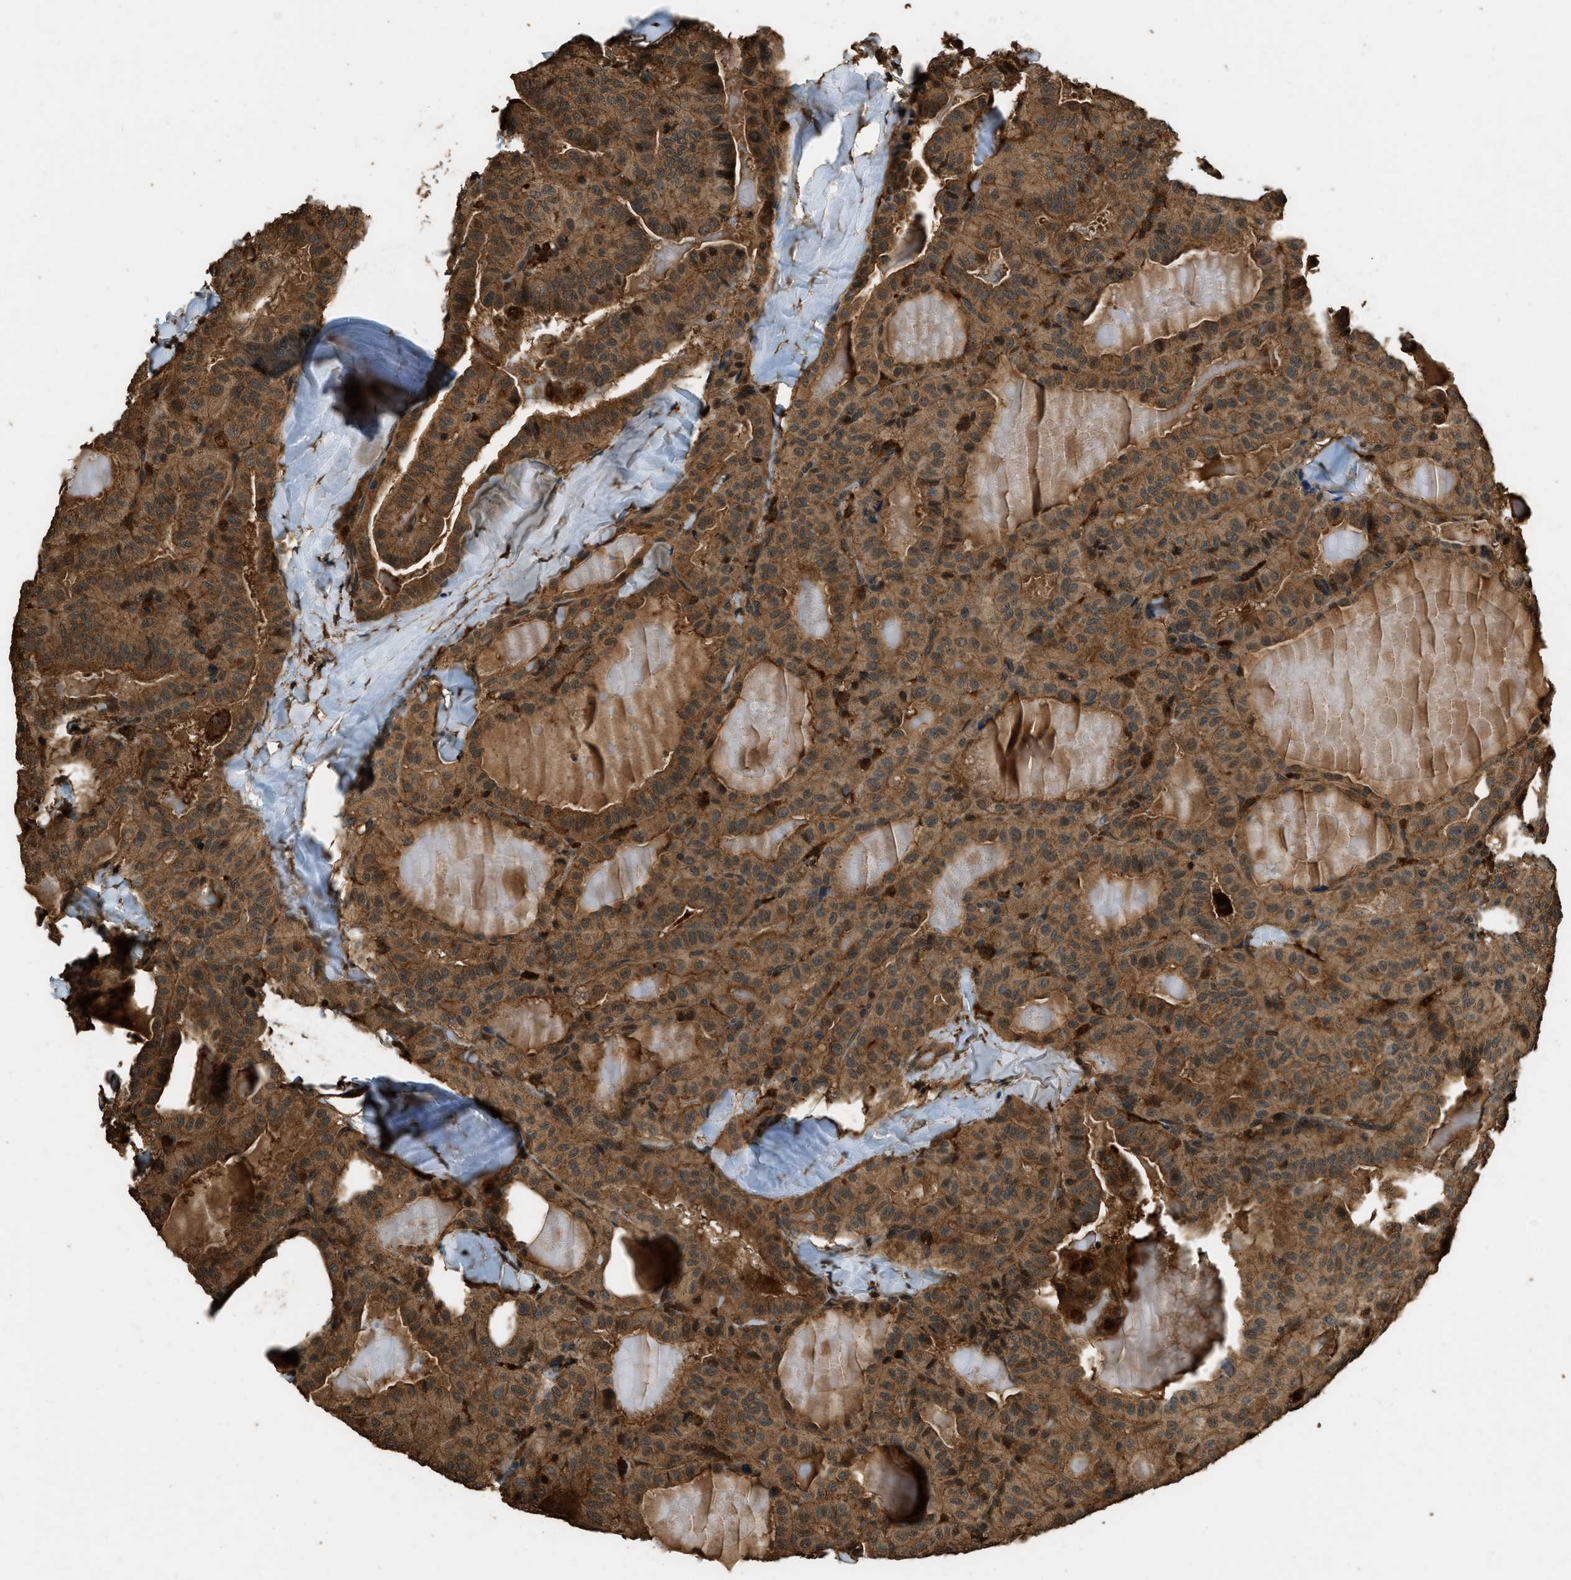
{"staining": {"intensity": "moderate", "quantity": ">75%", "location": "cytoplasmic/membranous"}, "tissue": "thyroid cancer", "cell_type": "Tumor cells", "image_type": "cancer", "snomed": [{"axis": "morphology", "description": "Papillary adenocarcinoma, NOS"}, {"axis": "topography", "description": "Thyroid gland"}], "caption": "Thyroid papillary adenocarcinoma tissue reveals moderate cytoplasmic/membranous positivity in about >75% of tumor cells, visualized by immunohistochemistry. (IHC, brightfield microscopy, high magnification).", "gene": "RAP2A", "patient": {"sex": "male", "age": 77}}